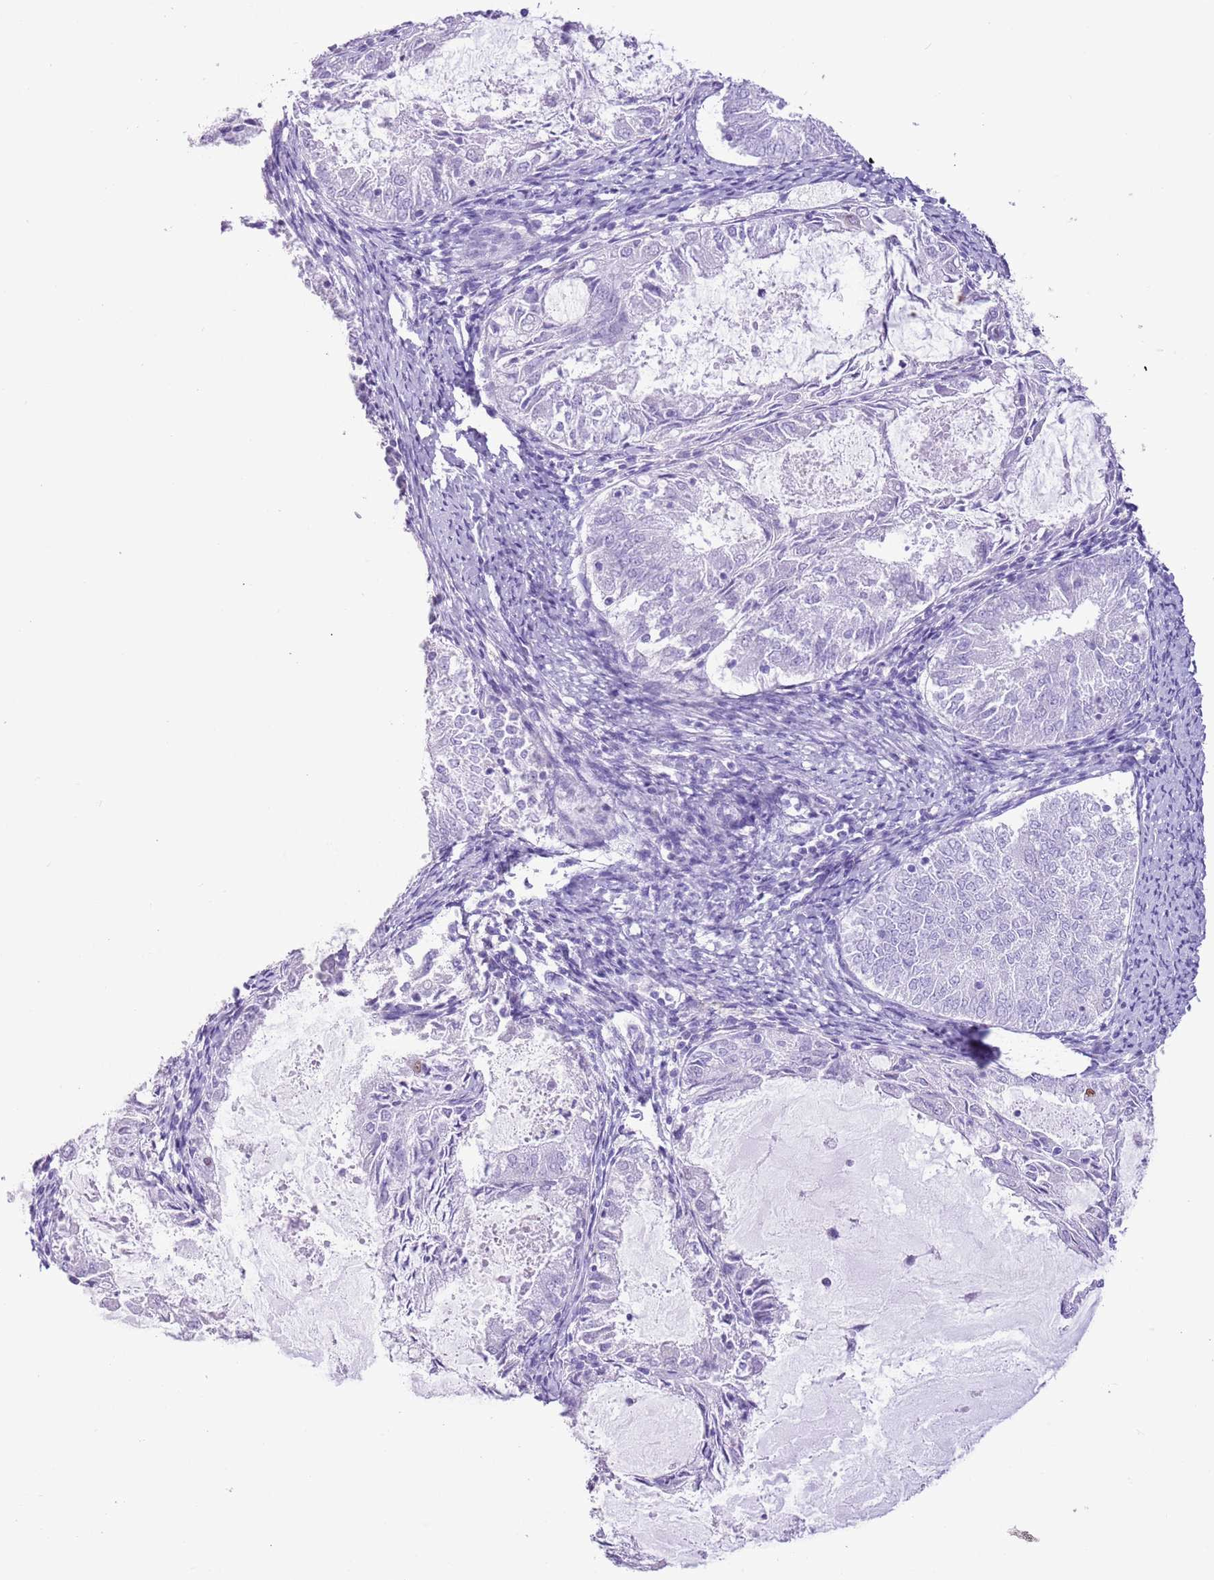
{"staining": {"intensity": "negative", "quantity": "none", "location": "none"}, "tissue": "endometrial cancer", "cell_type": "Tumor cells", "image_type": "cancer", "snomed": [{"axis": "morphology", "description": "Adenocarcinoma, NOS"}, {"axis": "topography", "description": "Endometrium"}], "caption": "High power microscopy micrograph of an immunohistochemistry image of adenocarcinoma (endometrial), revealing no significant positivity in tumor cells.", "gene": "SLC7A14", "patient": {"sex": "female", "age": 57}}